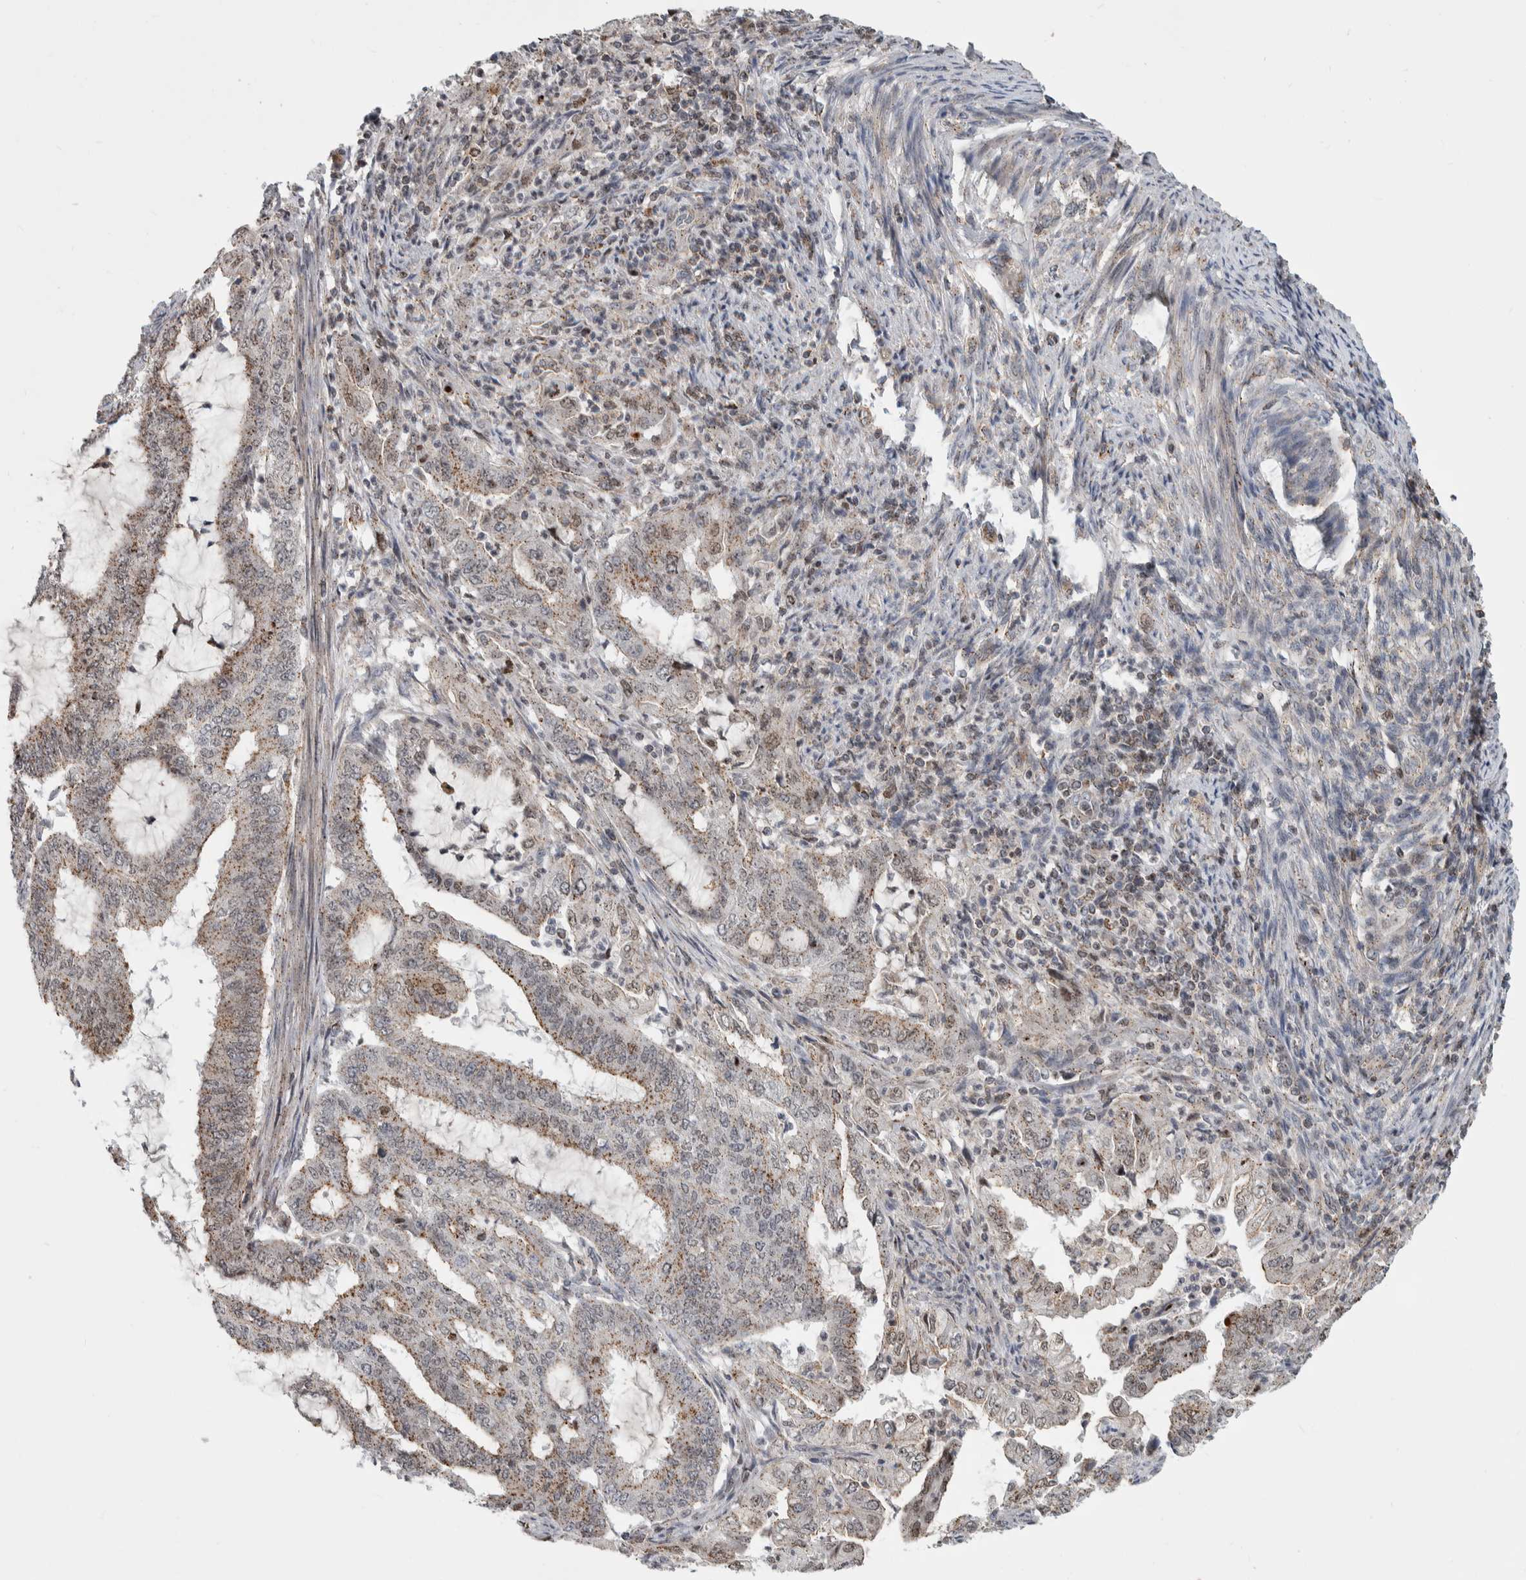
{"staining": {"intensity": "weak", "quantity": ">75%", "location": "cytoplasmic/membranous"}, "tissue": "endometrial cancer", "cell_type": "Tumor cells", "image_type": "cancer", "snomed": [{"axis": "morphology", "description": "Adenocarcinoma, NOS"}, {"axis": "topography", "description": "Endometrium"}], "caption": "Immunohistochemical staining of endometrial adenocarcinoma displays weak cytoplasmic/membranous protein expression in approximately >75% of tumor cells.", "gene": "MSL1", "patient": {"sex": "female", "age": 51}}